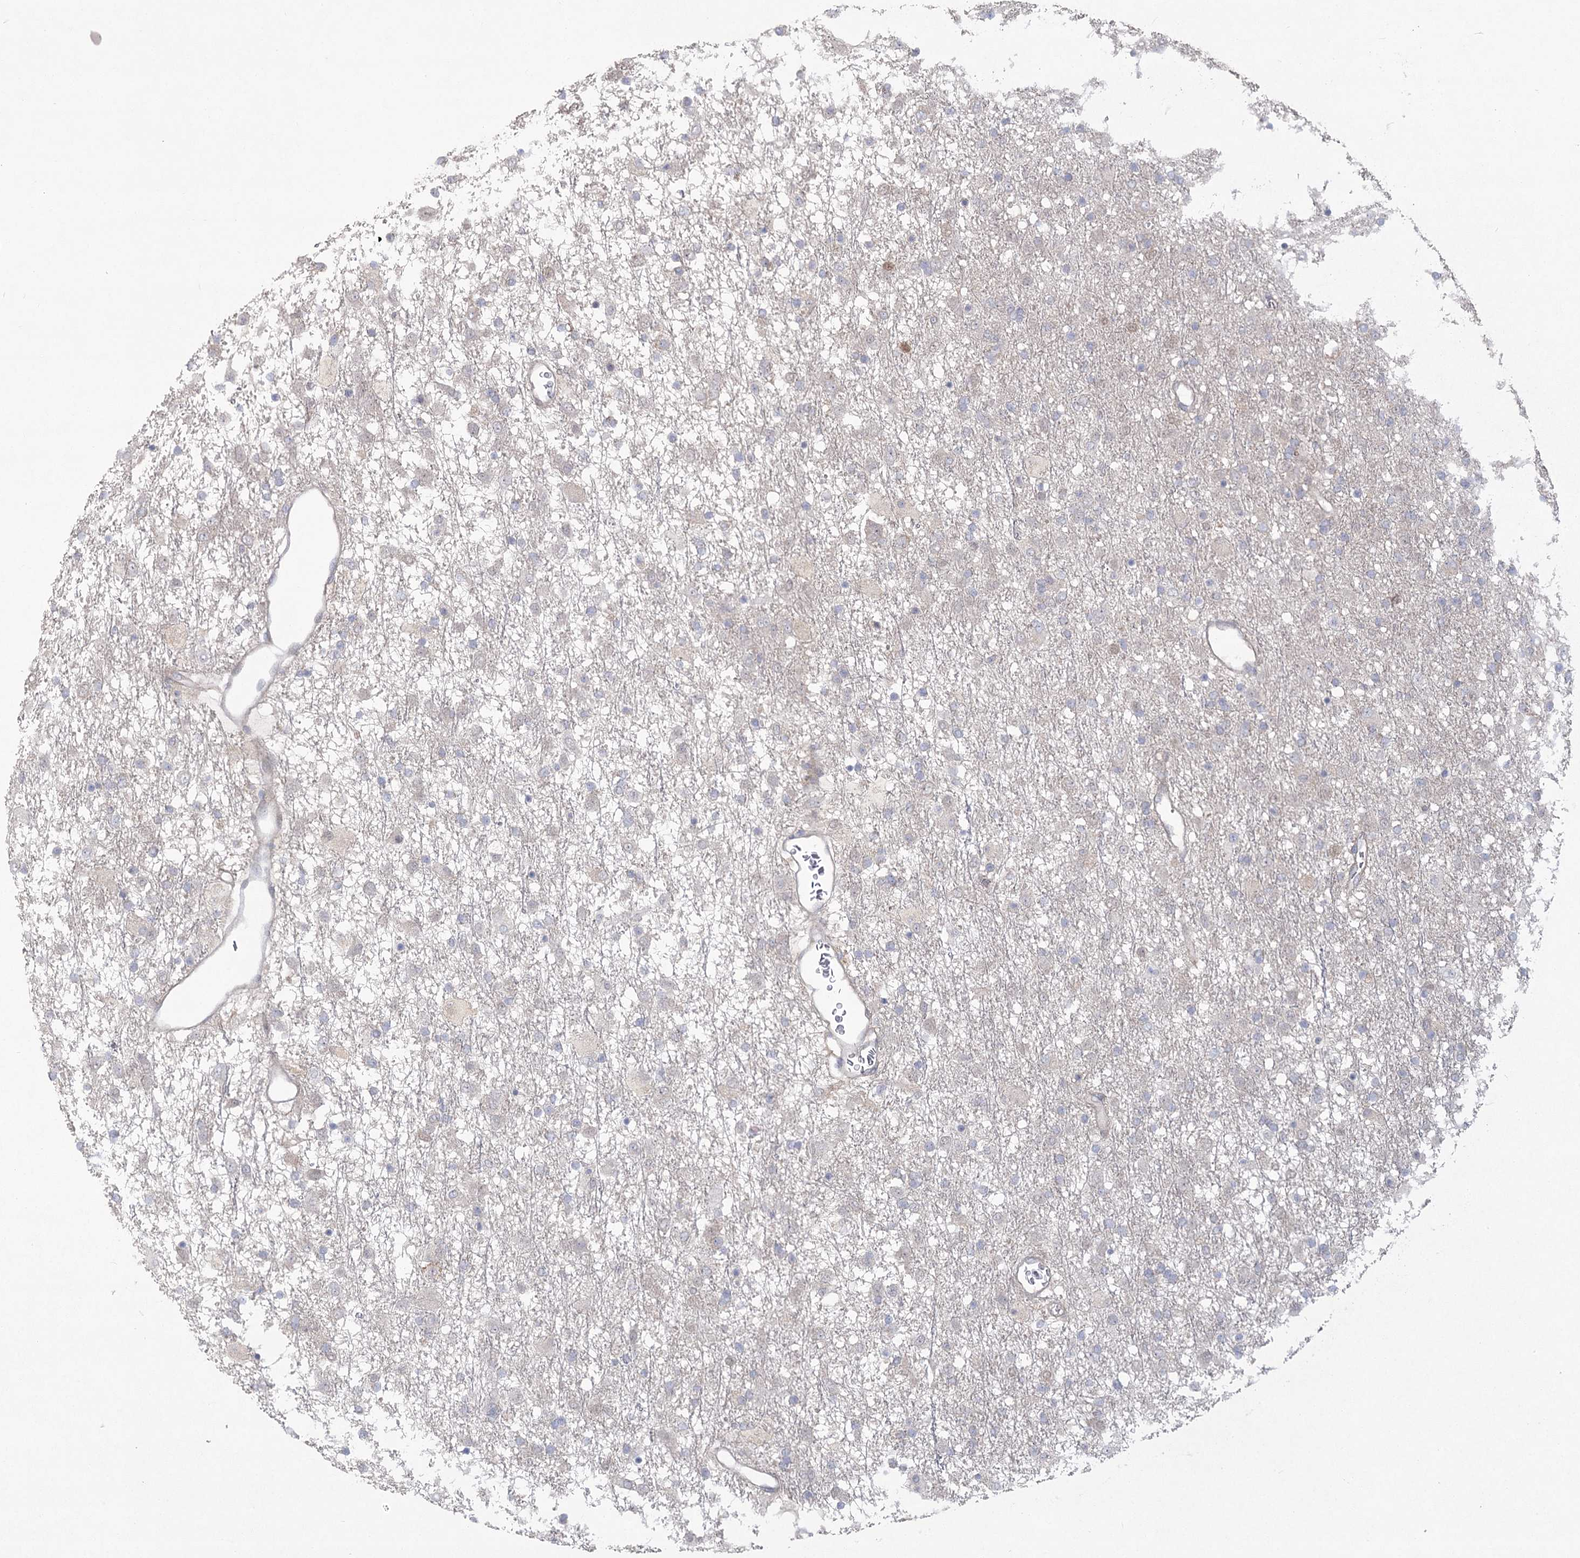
{"staining": {"intensity": "weak", "quantity": "<25%", "location": "nuclear"}, "tissue": "glioma", "cell_type": "Tumor cells", "image_type": "cancer", "snomed": [{"axis": "morphology", "description": "Glioma, malignant, Low grade"}, {"axis": "topography", "description": "Brain"}], "caption": "Image shows no protein positivity in tumor cells of glioma tissue.", "gene": "CAMTA1", "patient": {"sex": "male", "age": 65}}